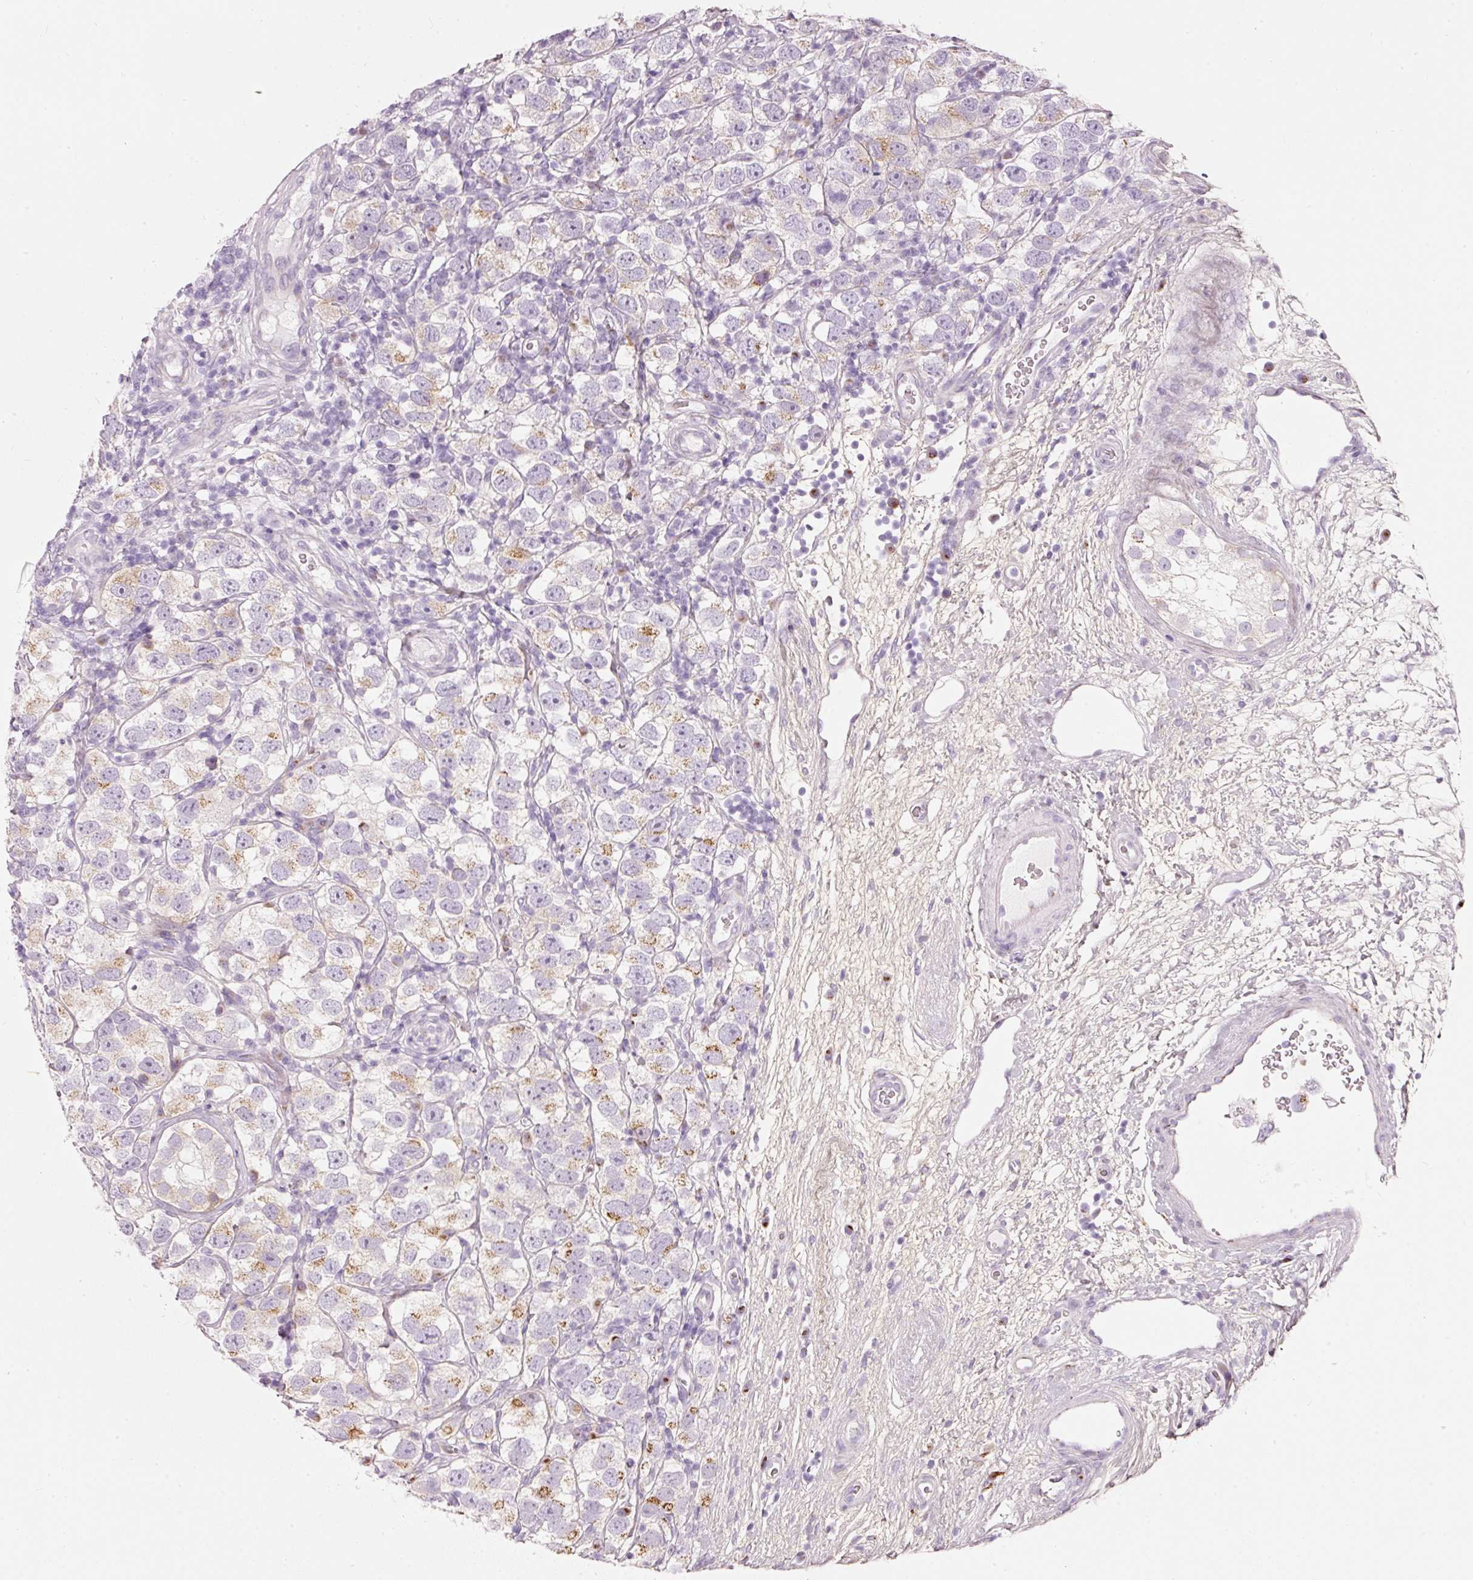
{"staining": {"intensity": "moderate", "quantity": "<25%", "location": "cytoplasmic/membranous"}, "tissue": "testis cancer", "cell_type": "Tumor cells", "image_type": "cancer", "snomed": [{"axis": "morphology", "description": "Seminoma, NOS"}, {"axis": "topography", "description": "Testis"}], "caption": "Human testis cancer (seminoma) stained with a brown dye demonstrates moderate cytoplasmic/membranous positive positivity in approximately <25% of tumor cells.", "gene": "PDXDC1", "patient": {"sex": "male", "age": 26}}